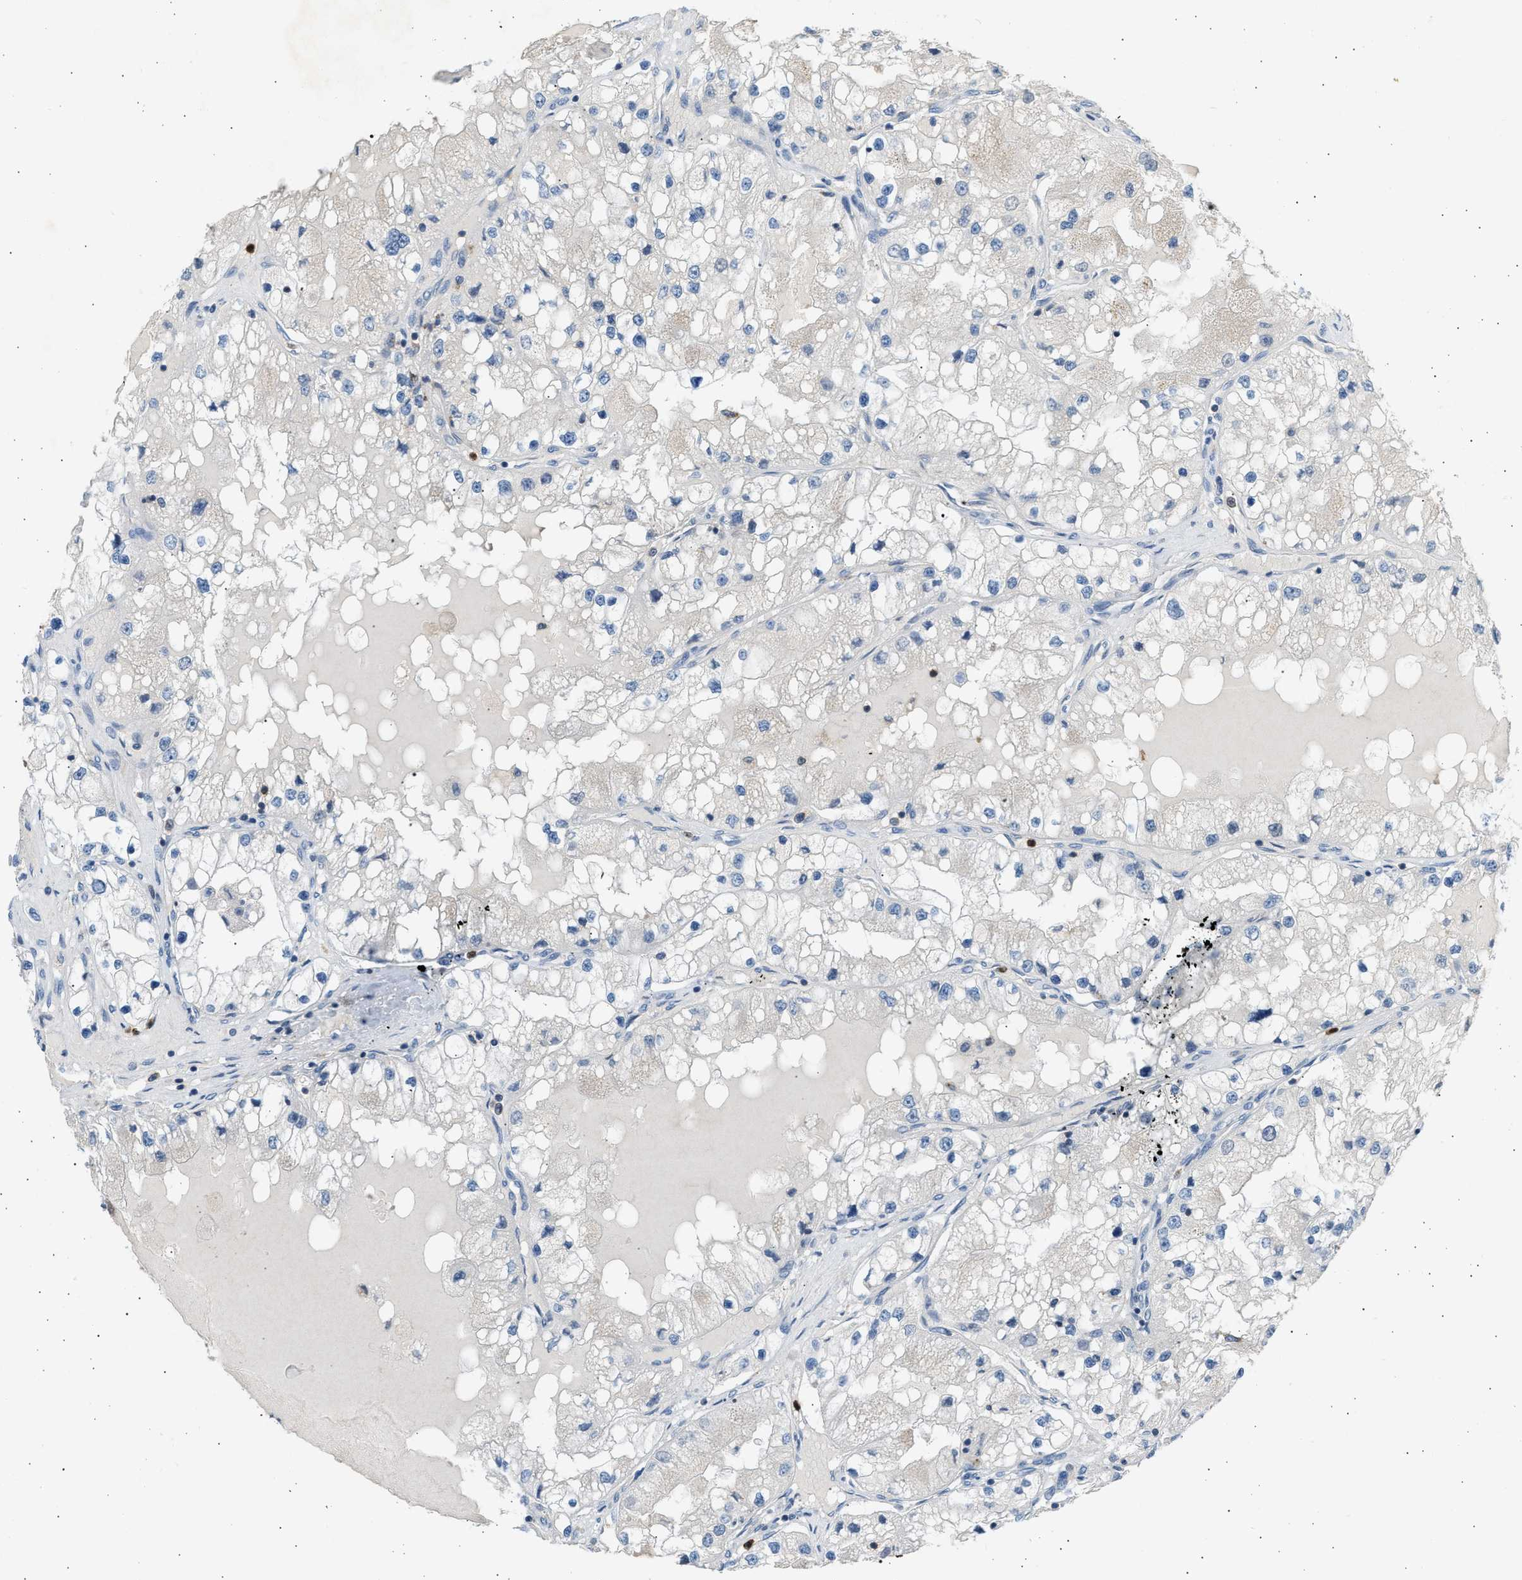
{"staining": {"intensity": "negative", "quantity": "none", "location": "none"}, "tissue": "renal cancer", "cell_type": "Tumor cells", "image_type": "cancer", "snomed": [{"axis": "morphology", "description": "Adenocarcinoma, NOS"}, {"axis": "topography", "description": "Kidney"}], "caption": "Adenocarcinoma (renal) stained for a protein using immunohistochemistry reveals no expression tumor cells.", "gene": "TRIM50", "patient": {"sex": "male", "age": 68}}